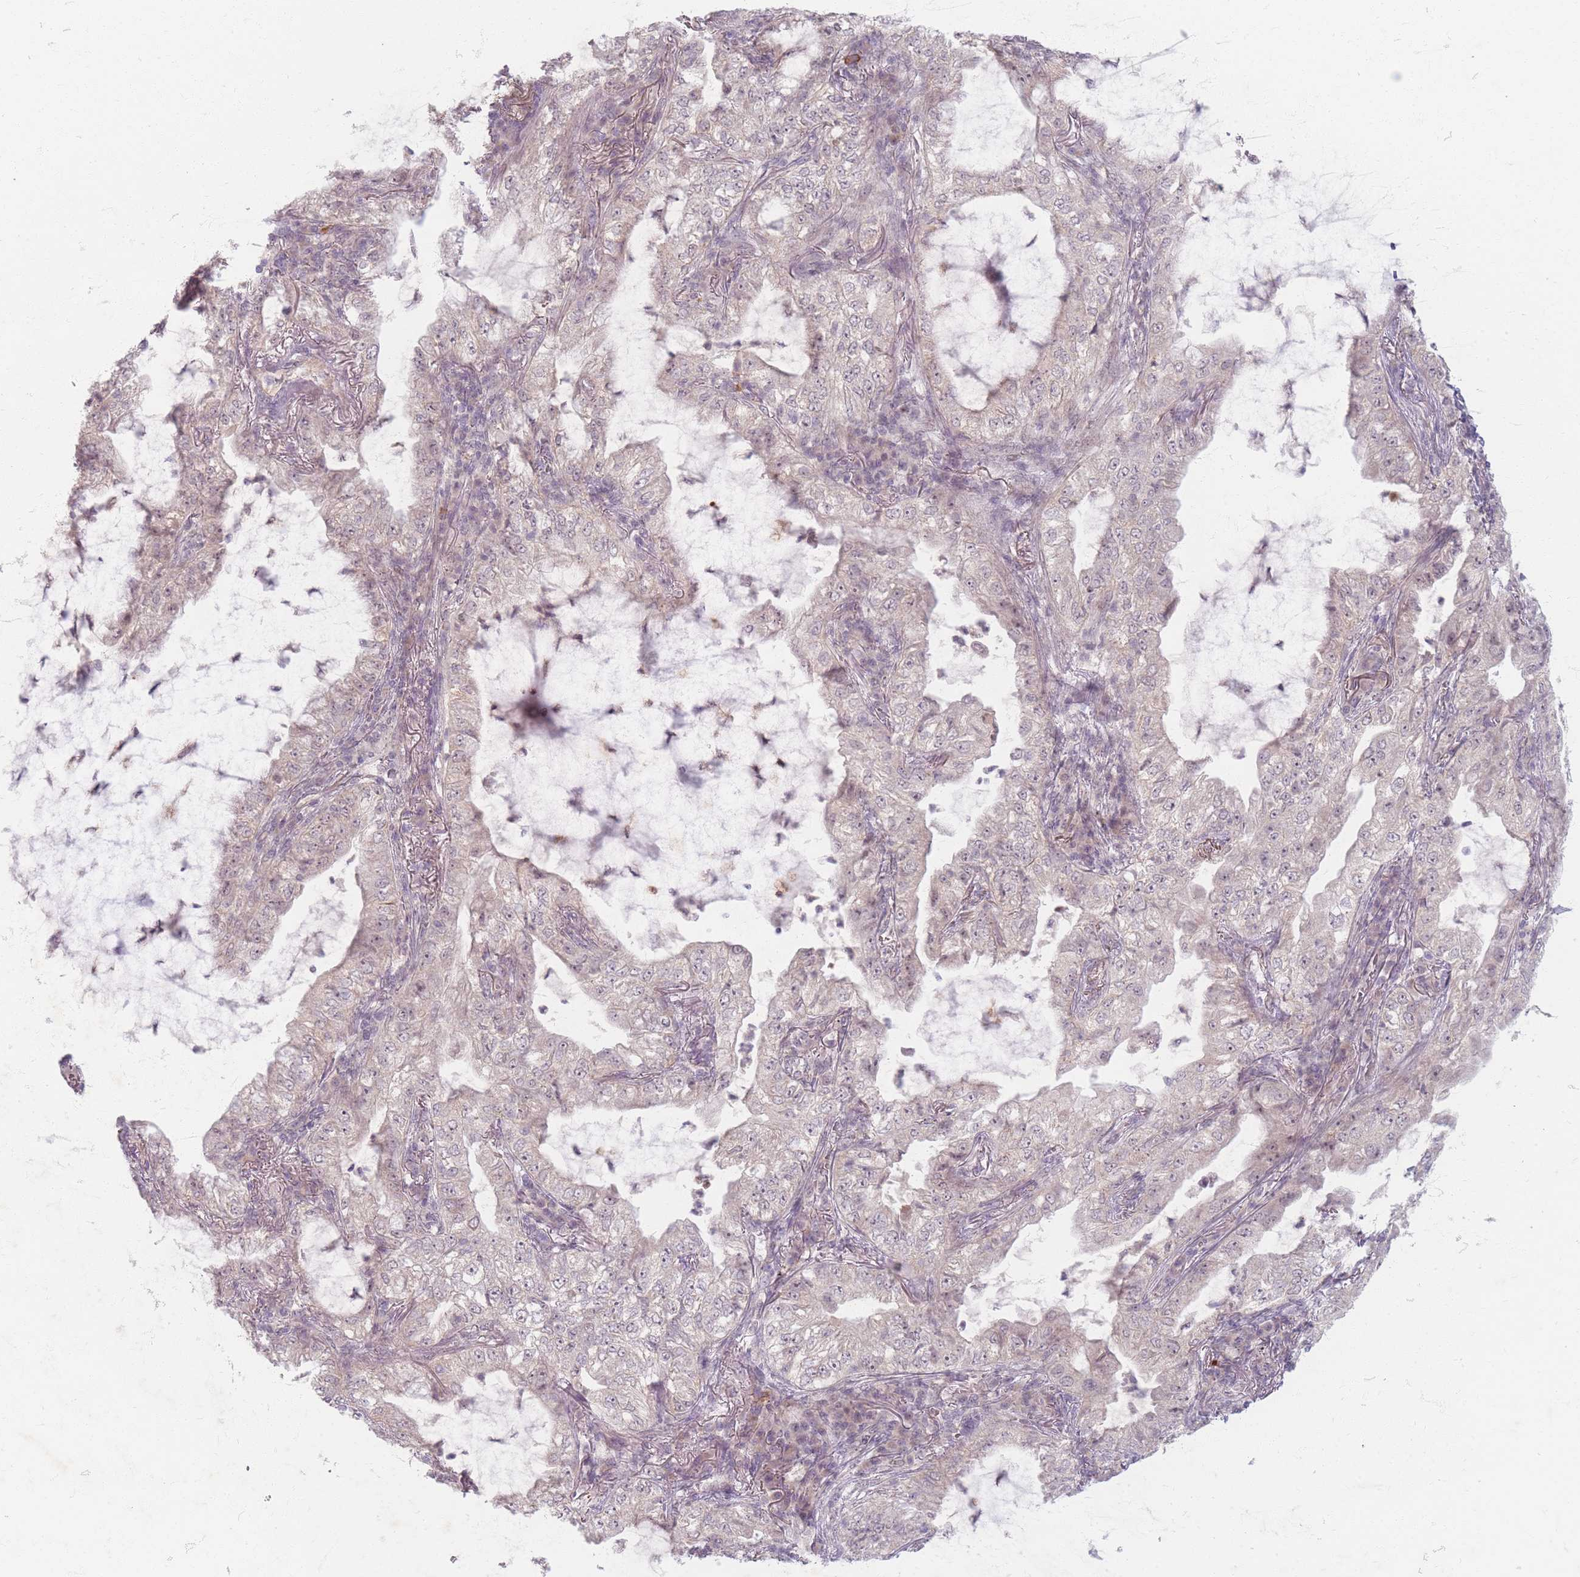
{"staining": {"intensity": "weak", "quantity": "25%-75%", "location": "cytoplasmic/membranous"}, "tissue": "lung cancer", "cell_type": "Tumor cells", "image_type": "cancer", "snomed": [{"axis": "morphology", "description": "Adenocarcinoma, NOS"}, {"axis": "topography", "description": "Lung"}], "caption": "Immunohistochemical staining of adenocarcinoma (lung) displays low levels of weak cytoplasmic/membranous protein positivity in about 25%-75% of tumor cells.", "gene": "GABRA6", "patient": {"sex": "female", "age": 73}}